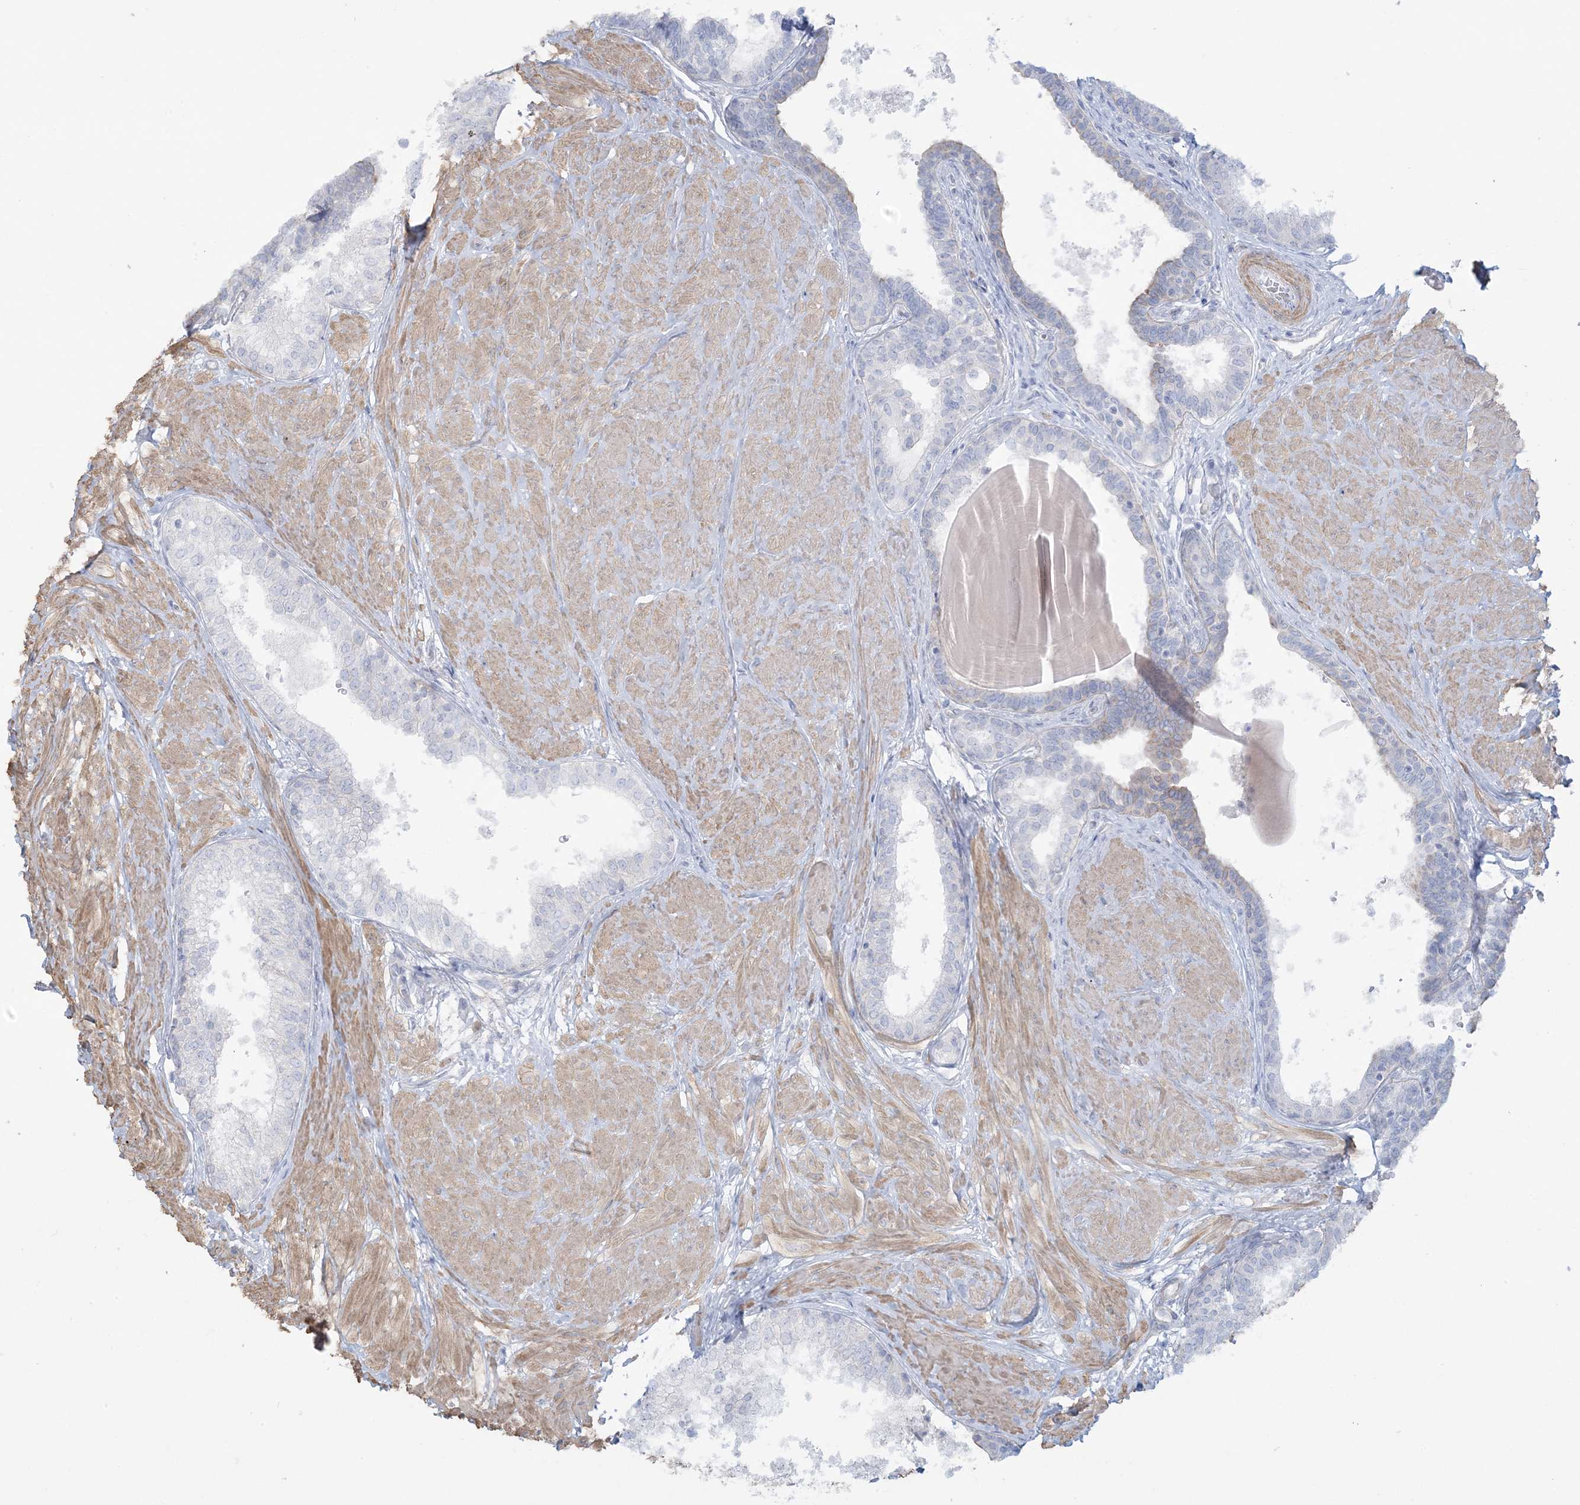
{"staining": {"intensity": "negative", "quantity": "none", "location": "none"}, "tissue": "prostate", "cell_type": "Glandular cells", "image_type": "normal", "snomed": [{"axis": "morphology", "description": "Normal tissue, NOS"}, {"axis": "topography", "description": "Prostate"}], "caption": "IHC of normal prostate displays no expression in glandular cells.", "gene": "AGXT", "patient": {"sex": "male", "age": 48}}